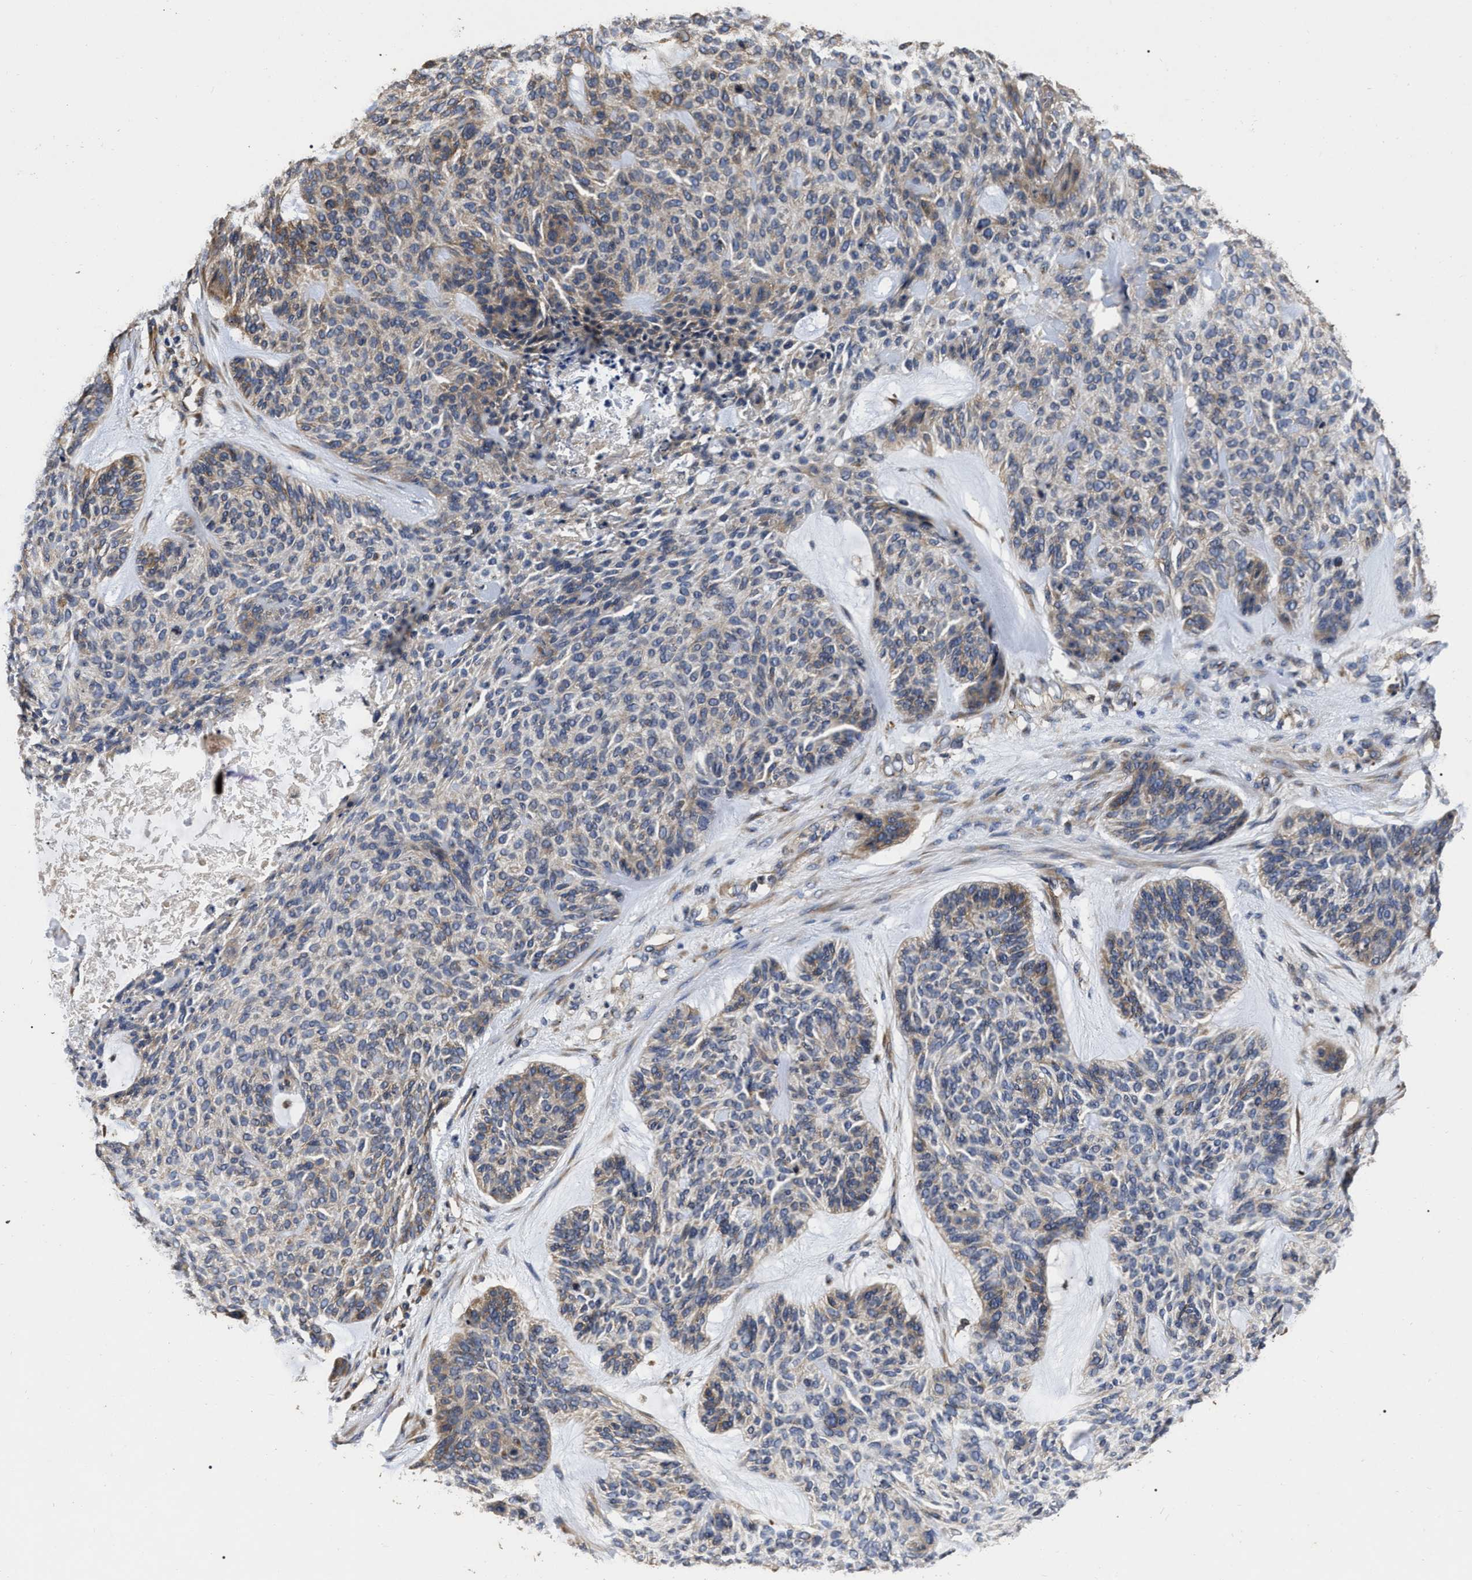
{"staining": {"intensity": "weak", "quantity": "<25%", "location": "cytoplasmic/membranous"}, "tissue": "skin cancer", "cell_type": "Tumor cells", "image_type": "cancer", "snomed": [{"axis": "morphology", "description": "Basal cell carcinoma"}, {"axis": "topography", "description": "Skin"}], "caption": "Tumor cells are negative for protein expression in human skin basal cell carcinoma.", "gene": "ABCG8", "patient": {"sex": "male", "age": 55}}